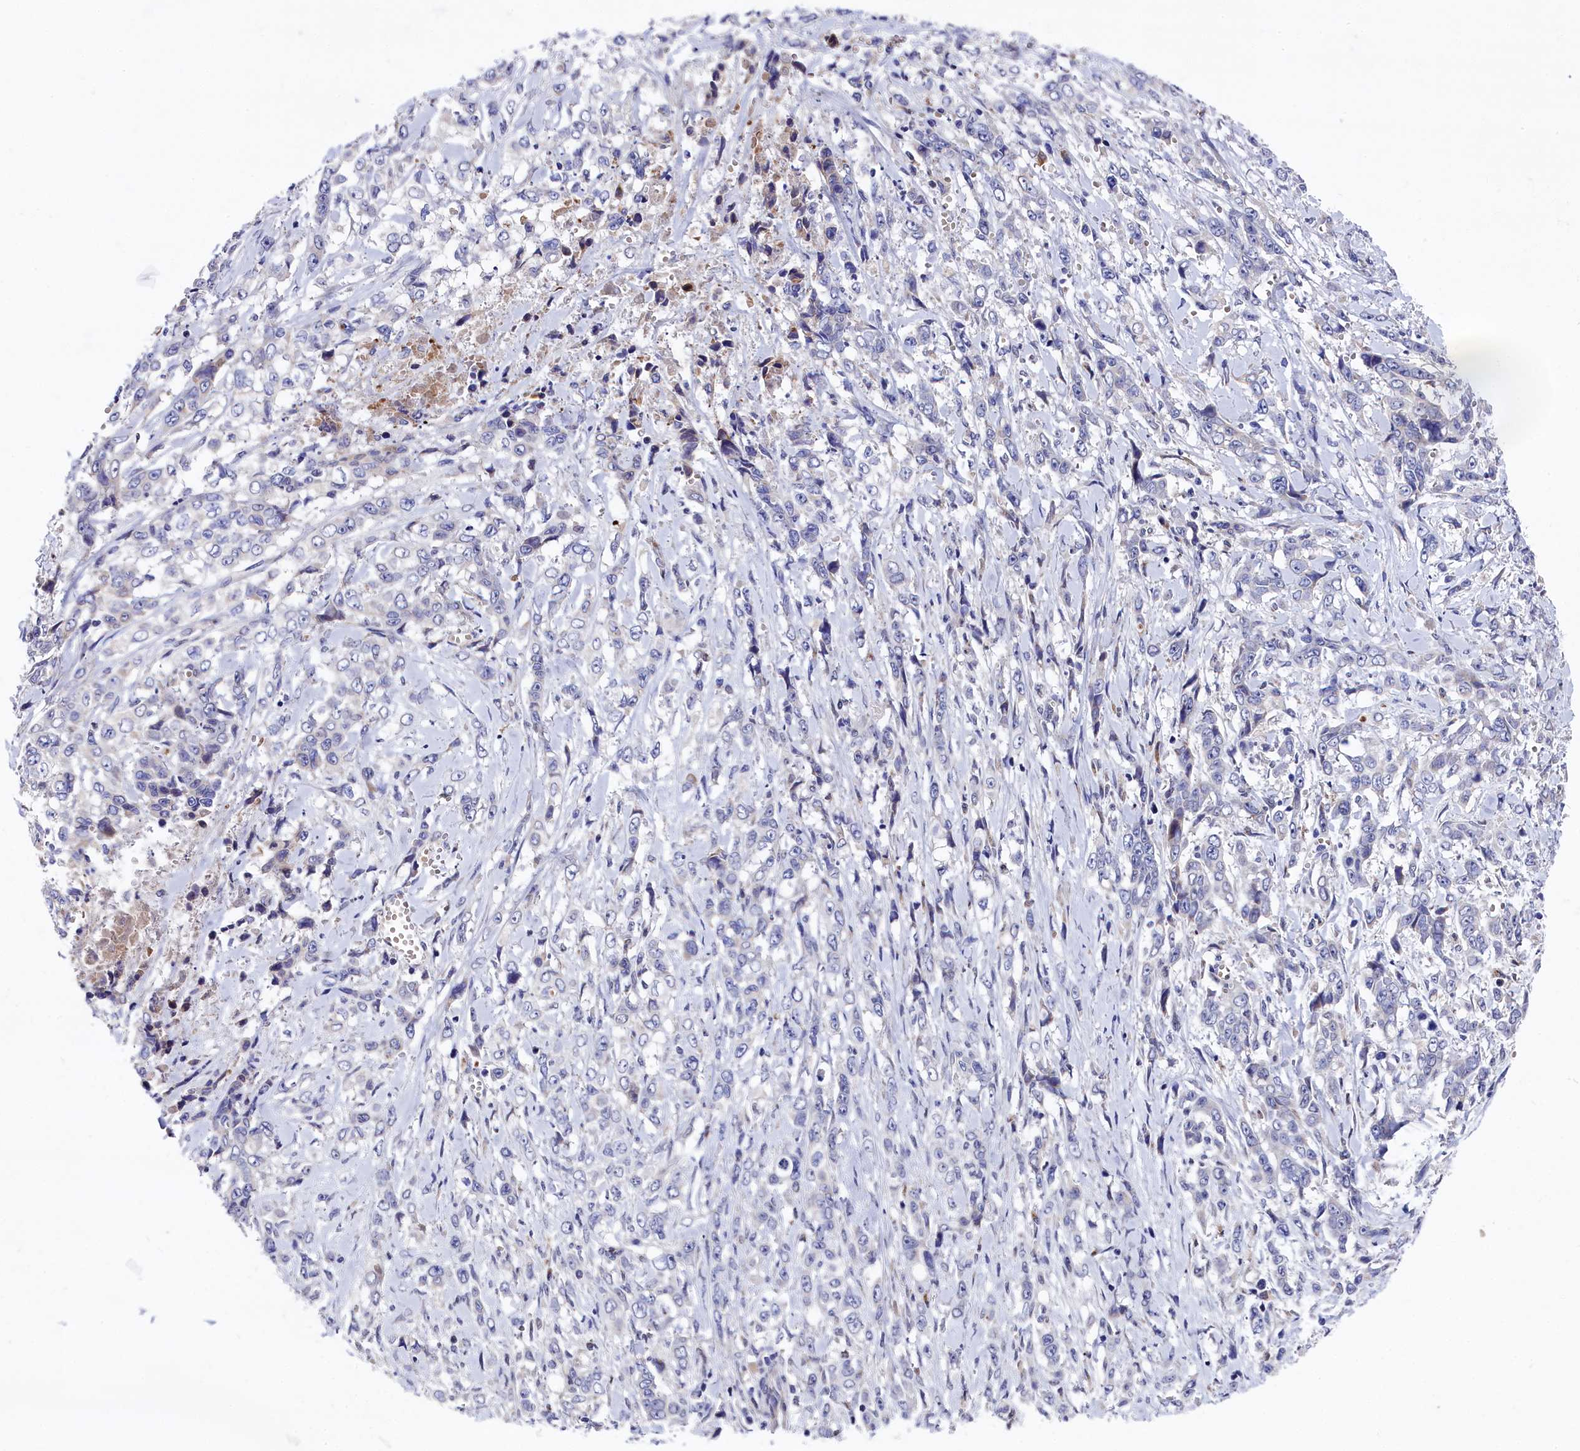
{"staining": {"intensity": "negative", "quantity": "none", "location": "none"}, "tissue": "stomach cancer", "cell_type": "Tumor cells", "image_type": "cancer", "snomed": [{"axis": "morphology", "description": "Adenocarcinoma, NOS"}, {"axis": "topography", "description": "Stomach, upper"}], "caption": "Immunohistochemistry (IHC) of human stomach adenocarcinoma exhibits no staining in tumor cells.", "gene": "GPR108", "patient": {"sex": "male", "age": 62}}